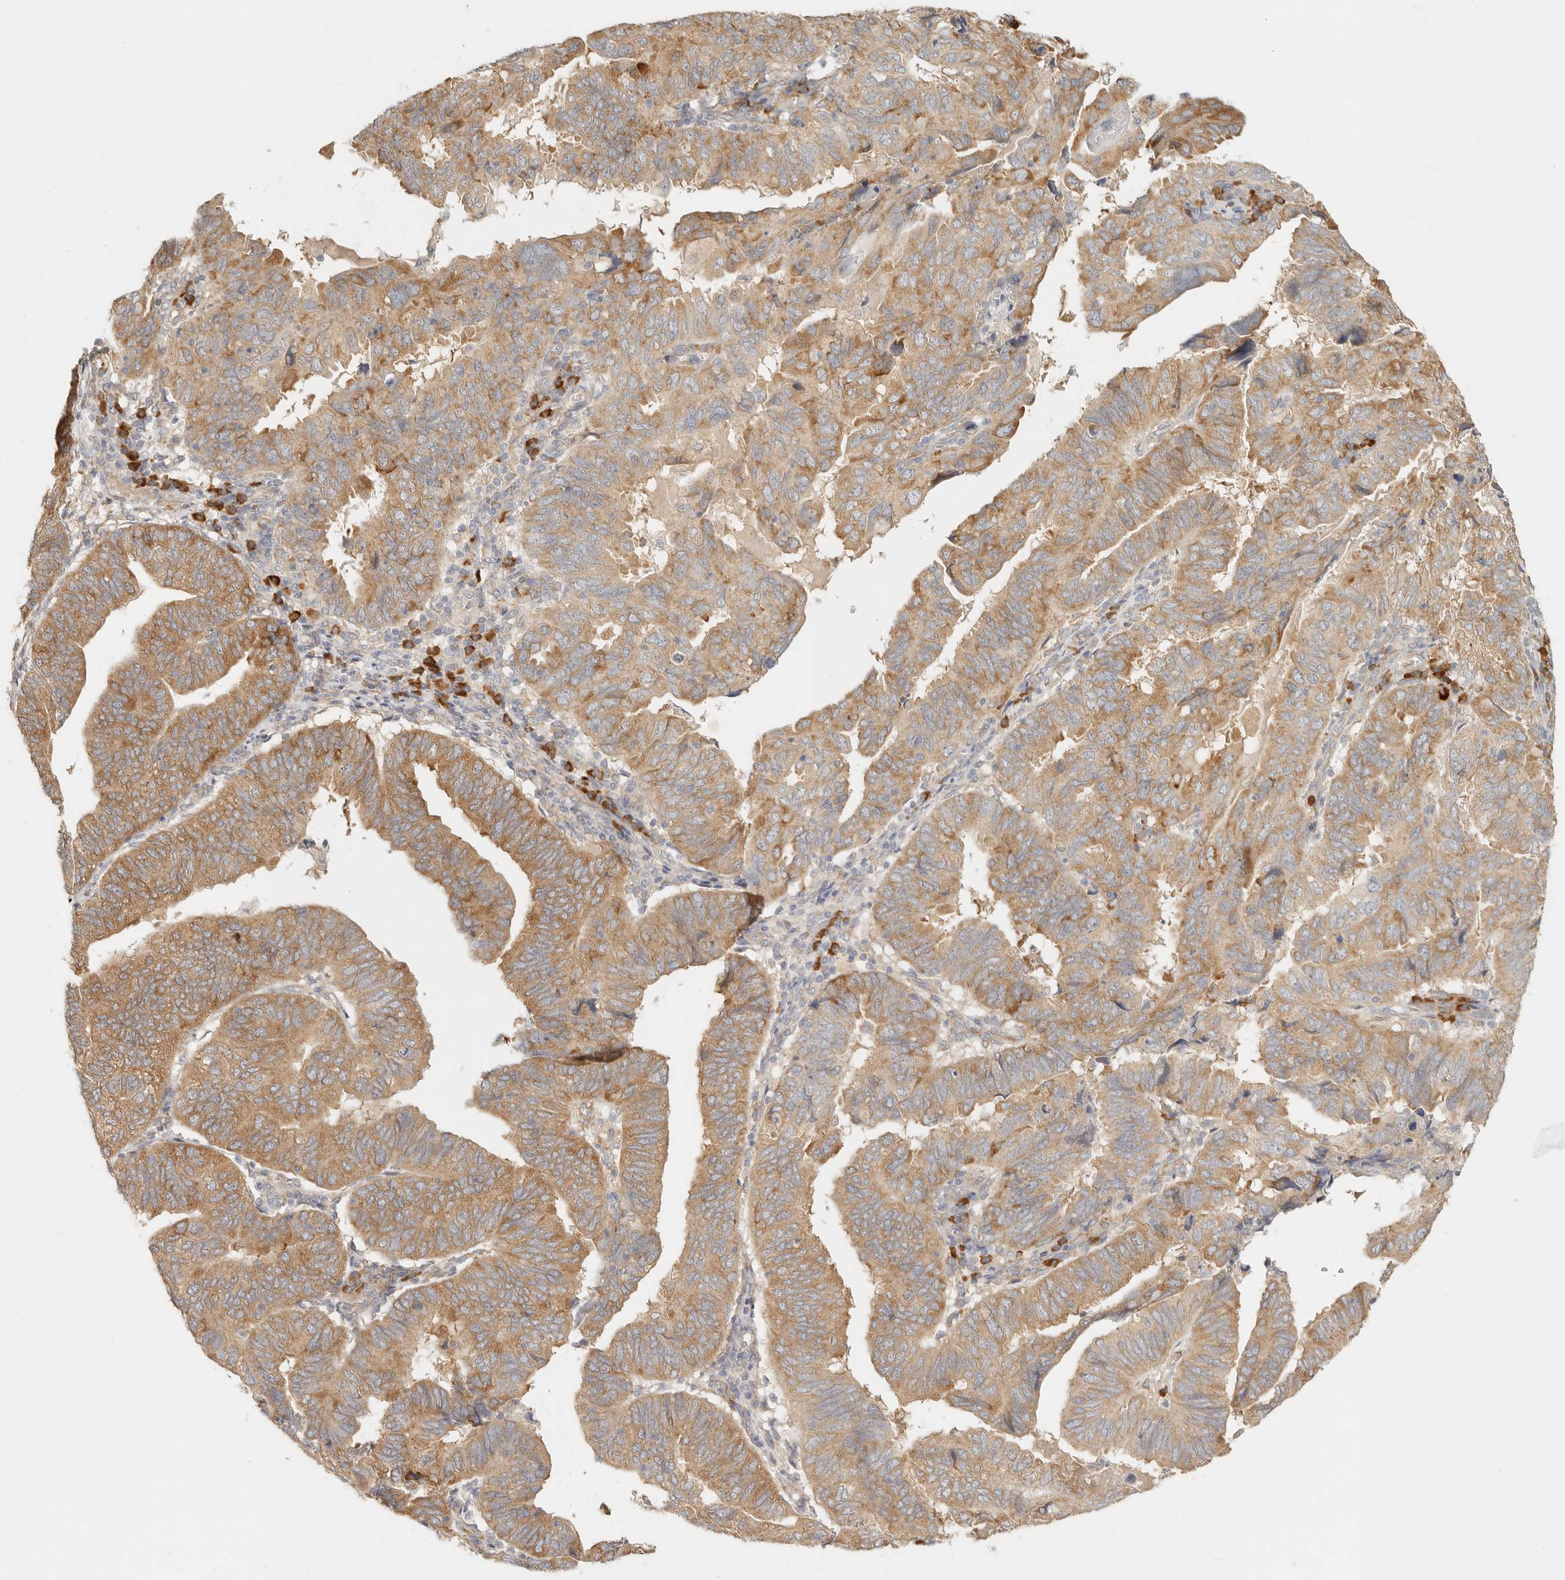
{"staining": {"intensity": "moderate", "quantity": ">75%", "location": "cytoplasmic/membranous"}, "tissue": "endometrial cancer", "cell_type": "Tumor cells", "image_type": "cancer", "snomed": [{"axis": "morphology", "description": "Adenocarcinoma, NOS"}, {"axis": "topography", "description": "Uterus"}], "caption": "The image demonstrates immunohistochemical staining of endometrial cancer (adenocarcinoma). There is moderate cytoplasmic/membranous positivity is present in about >75% of tumor cells.", "gene": "PABPC4", "patient": {"sex": "female", "age": 77}}